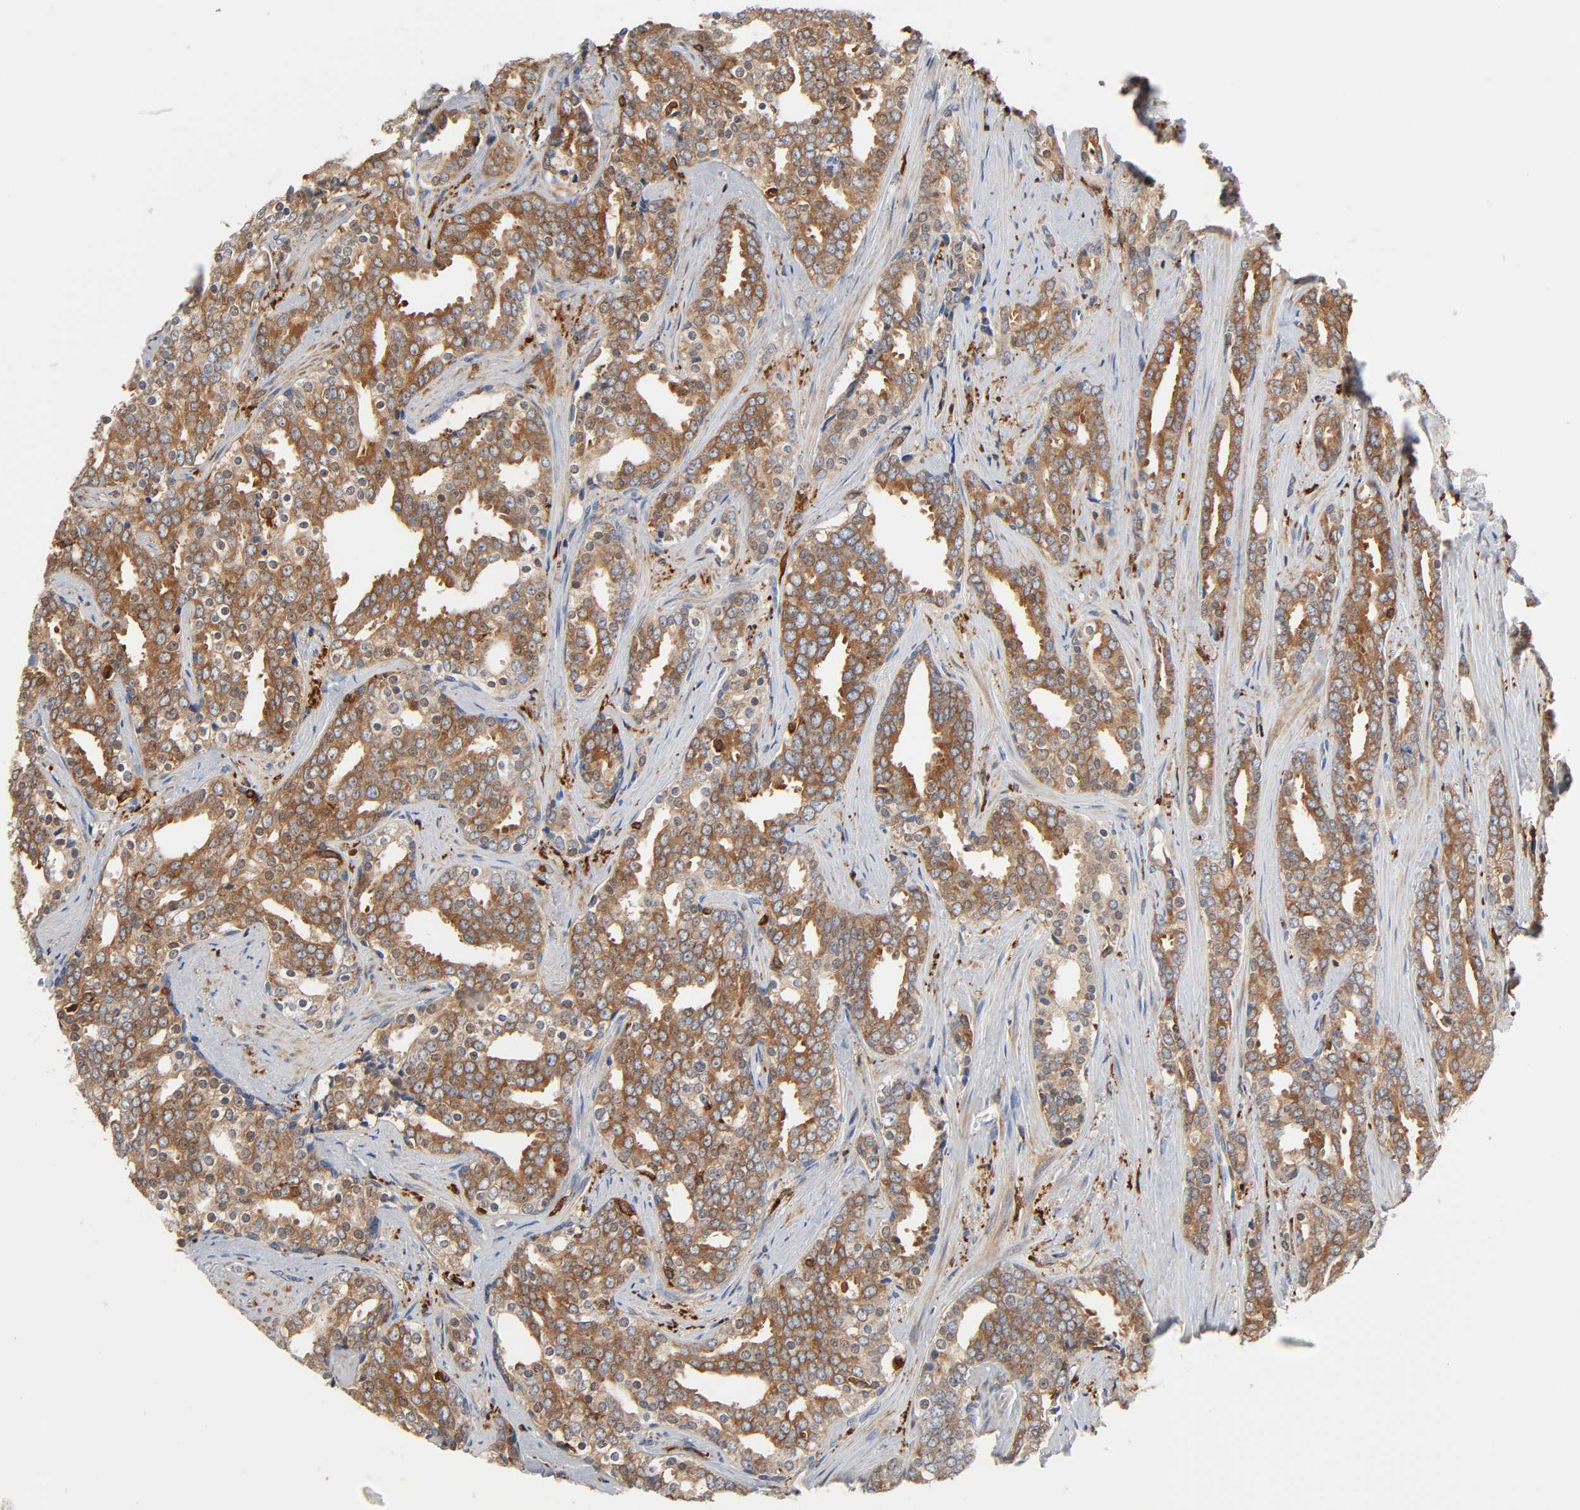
{"staining": {"intensity": "moderate", "quantity": ">75%", "location": "cytoplasmic/membranous,nuclear"}, "tissue": "prostate cancer", "cell_type": "Tumor cells", "image_type": "cancer", "snomed": [{"axis": "morphology", "description": "Adenocarcinoma, High grade"}, {"axis": "topography", "description": "Prostate"}], "caption": "Immunohistochemical staining of human adenocarcinoma (high-grade) (prostate) displays medium levels of moderate cytoplasmic/membranous and nuclear staining in approximately >75% of tumor cells.", "gene": "BIN1", "patient": {"sex": "male", "age": 67}}